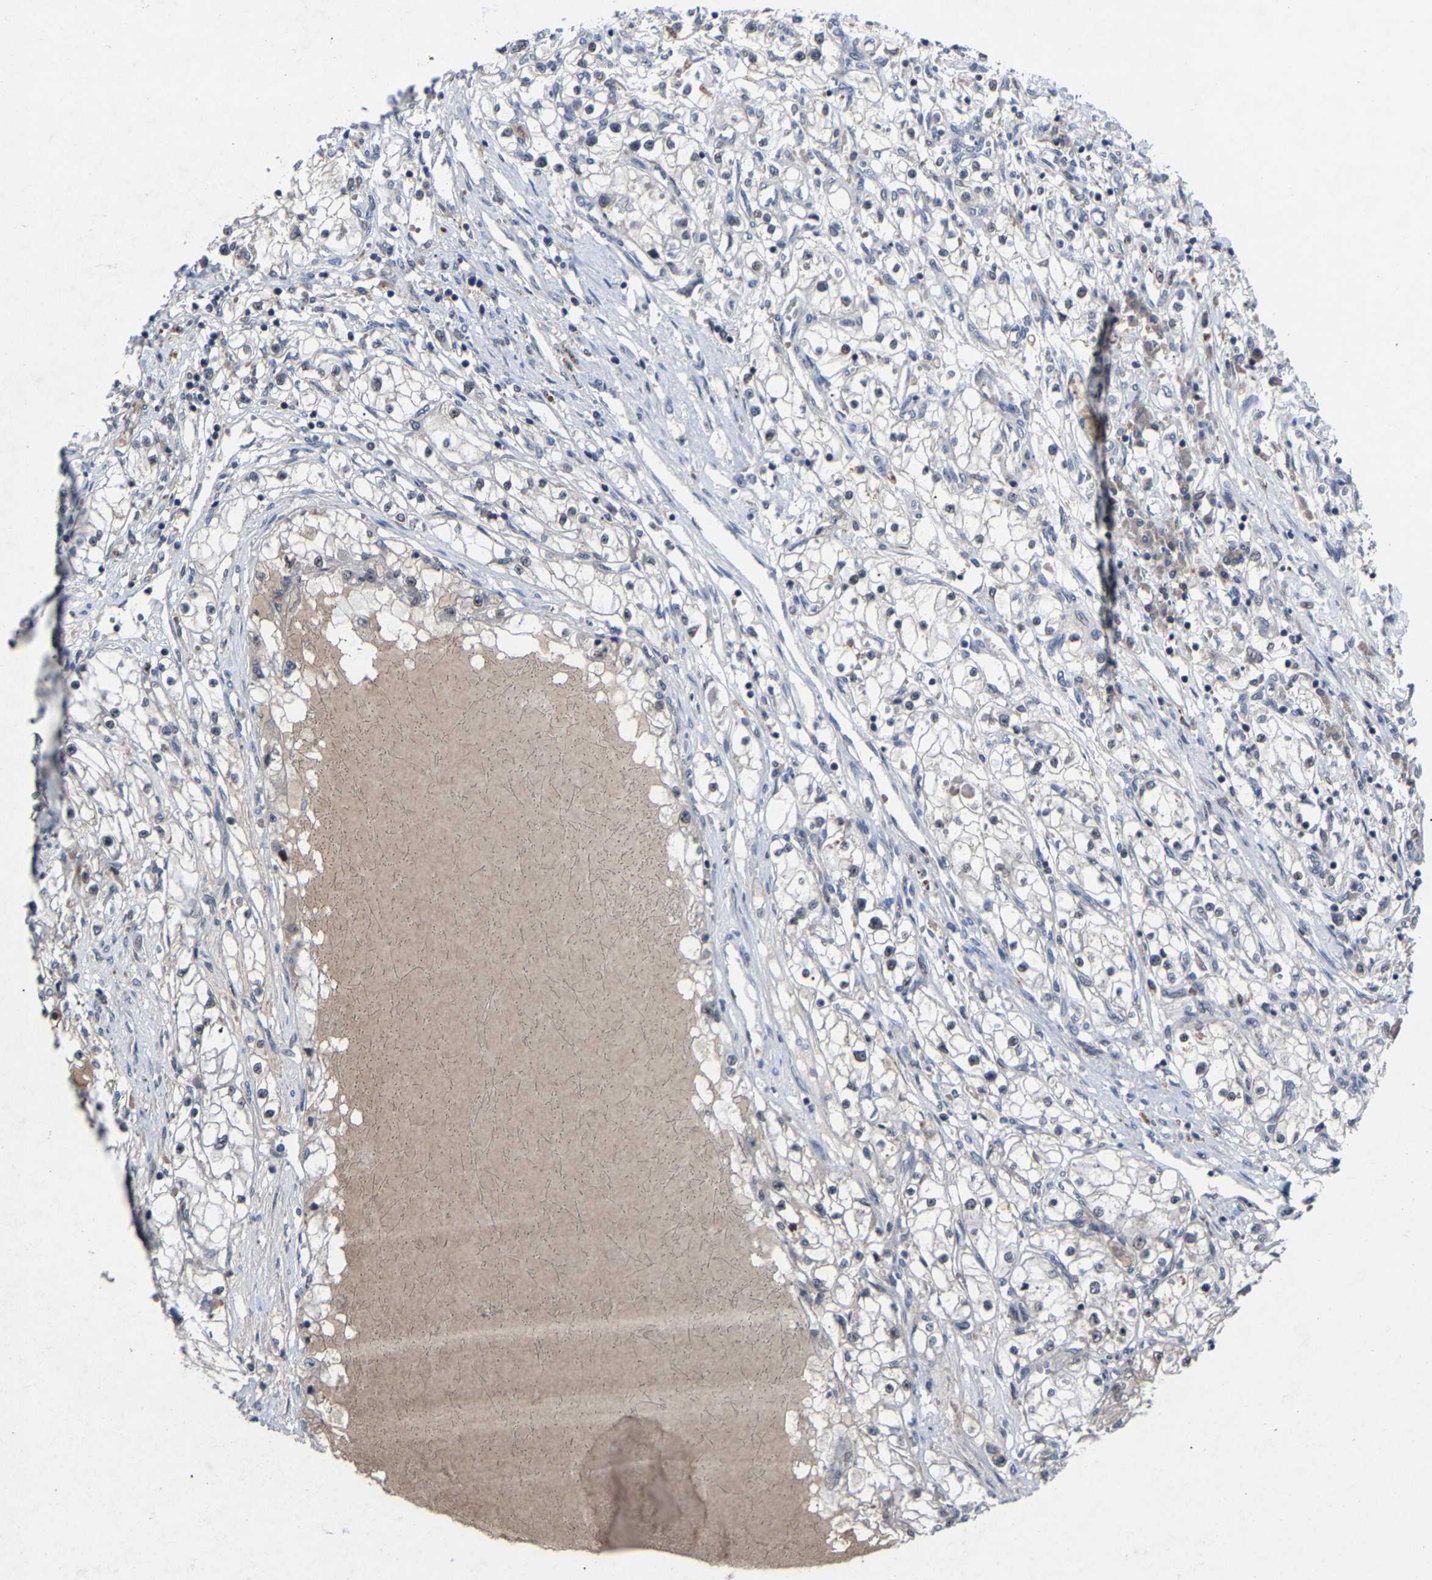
{"staining": {"intensity": "negative", "quantity": "none", "location": "none"}, "tissue": "renal cancer", "cell_type": "Tumor cells", "image_type": "cancer", "snomed": [{"axis": "morphology", "description": "Adenocarcinoma, NOS"}, {"axis": "topography", "description": "Kidney"}], "caption": "DAB (3,3'-diaminobenzidine) immunohistochemical staining of renal cancer displays no significant expression in tumor cells. The staining is performed using DAB (3,3'-diaminobenzidine) brown chromogen with nuclei counter-stained in using hematoxylin.", "gene": "LSM8", "patient": {"sex": "male", "age": 68}}